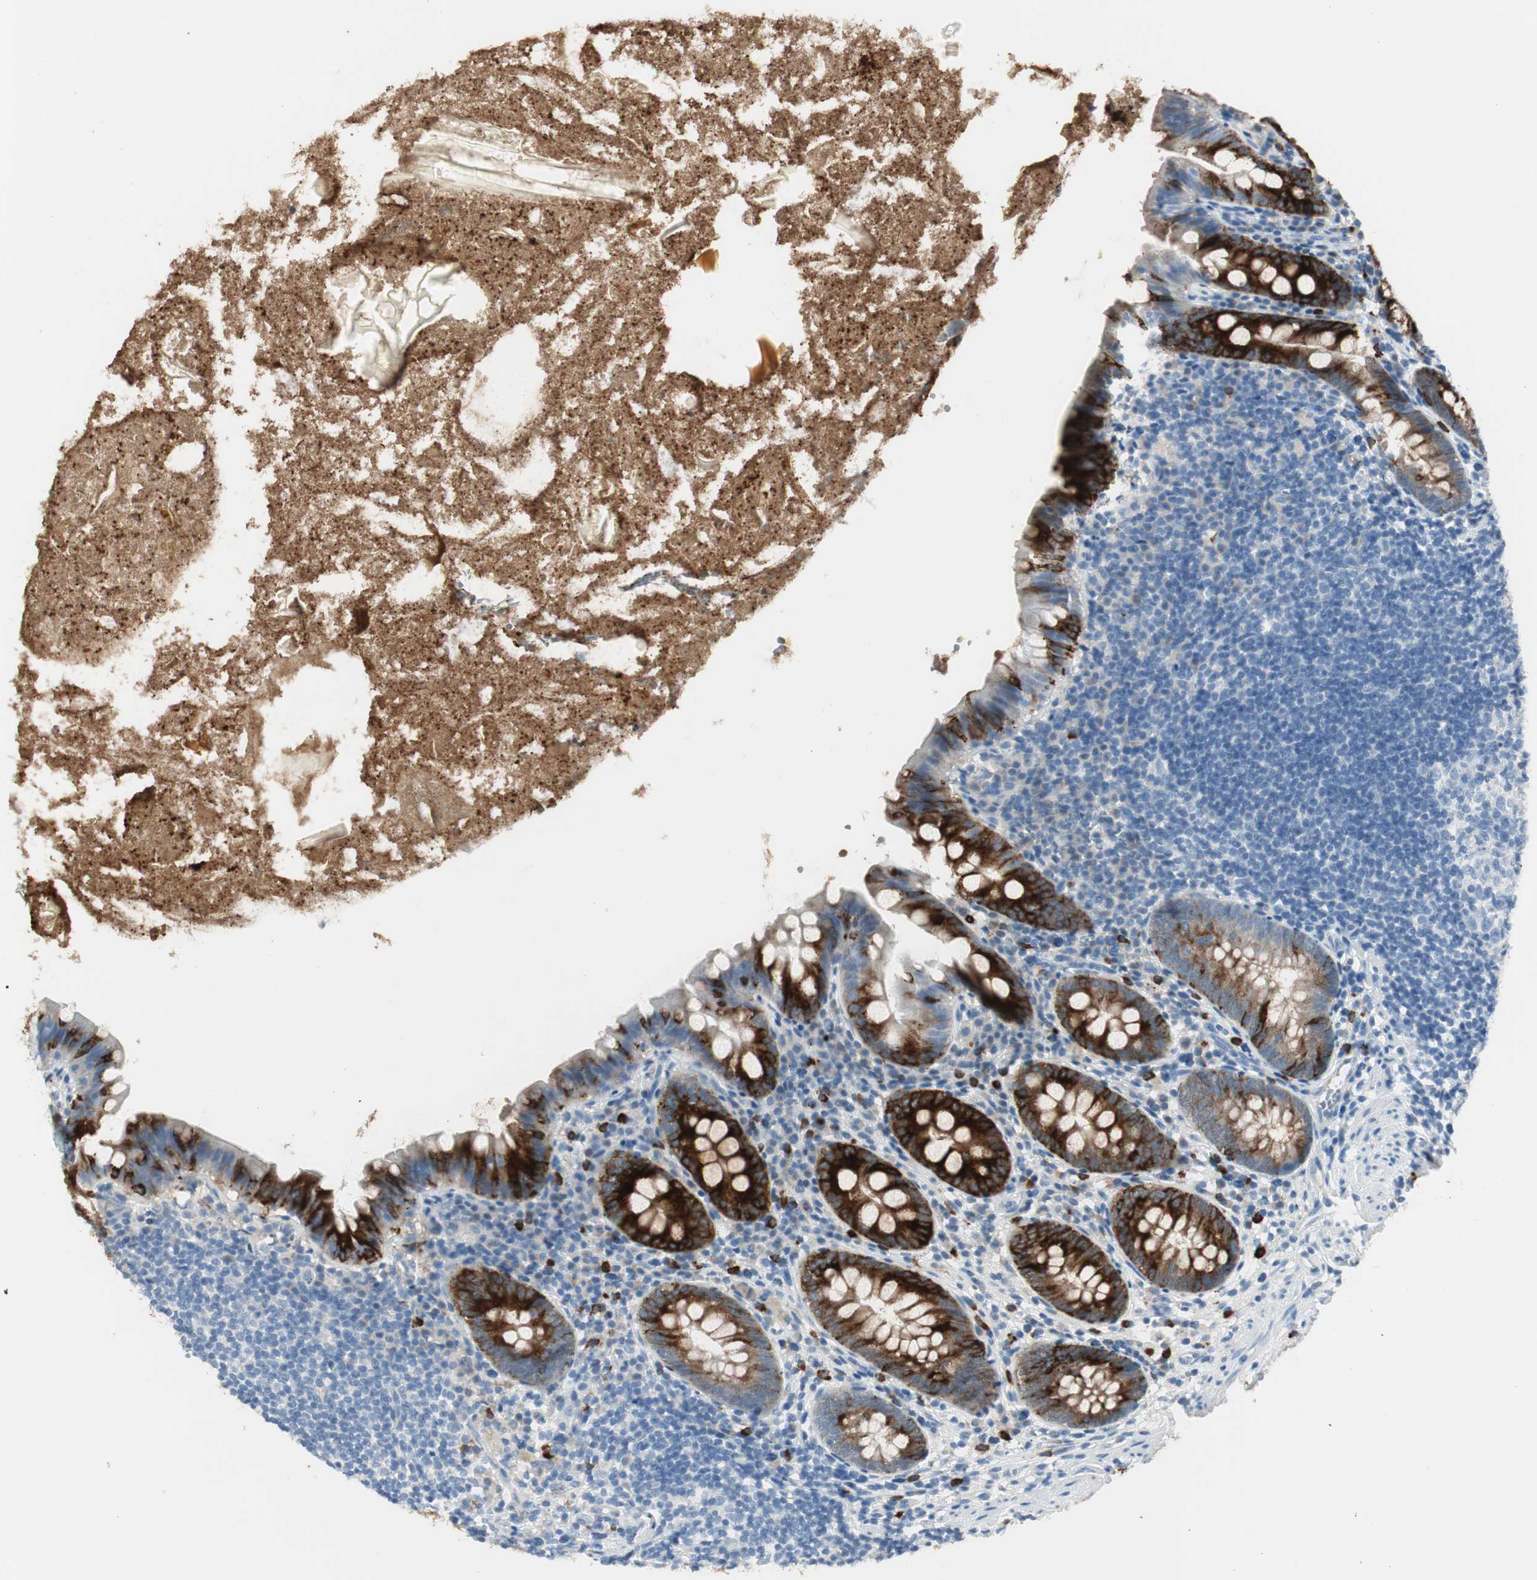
{"staining": {"intensity": "strong", "quantity": ">75%", "location": "cytoplasmic/membranous"}, "tissue": "appendix", "cell_type": "Glandular cells", "image_type": "normal", "snomed": [{"axis": "morphology", "description": "Normal tissue, NOS"}, {"axis": "topography", "description": "Appendix"}], "caption": "Immunohistochemical staining of unremarkable human appendix displays strong cytoplasmic/membranous protein positivity in approximately >75% of glandular cells.", "gene": "DLG4", "patient": {"sex": "male", "age": 52}}